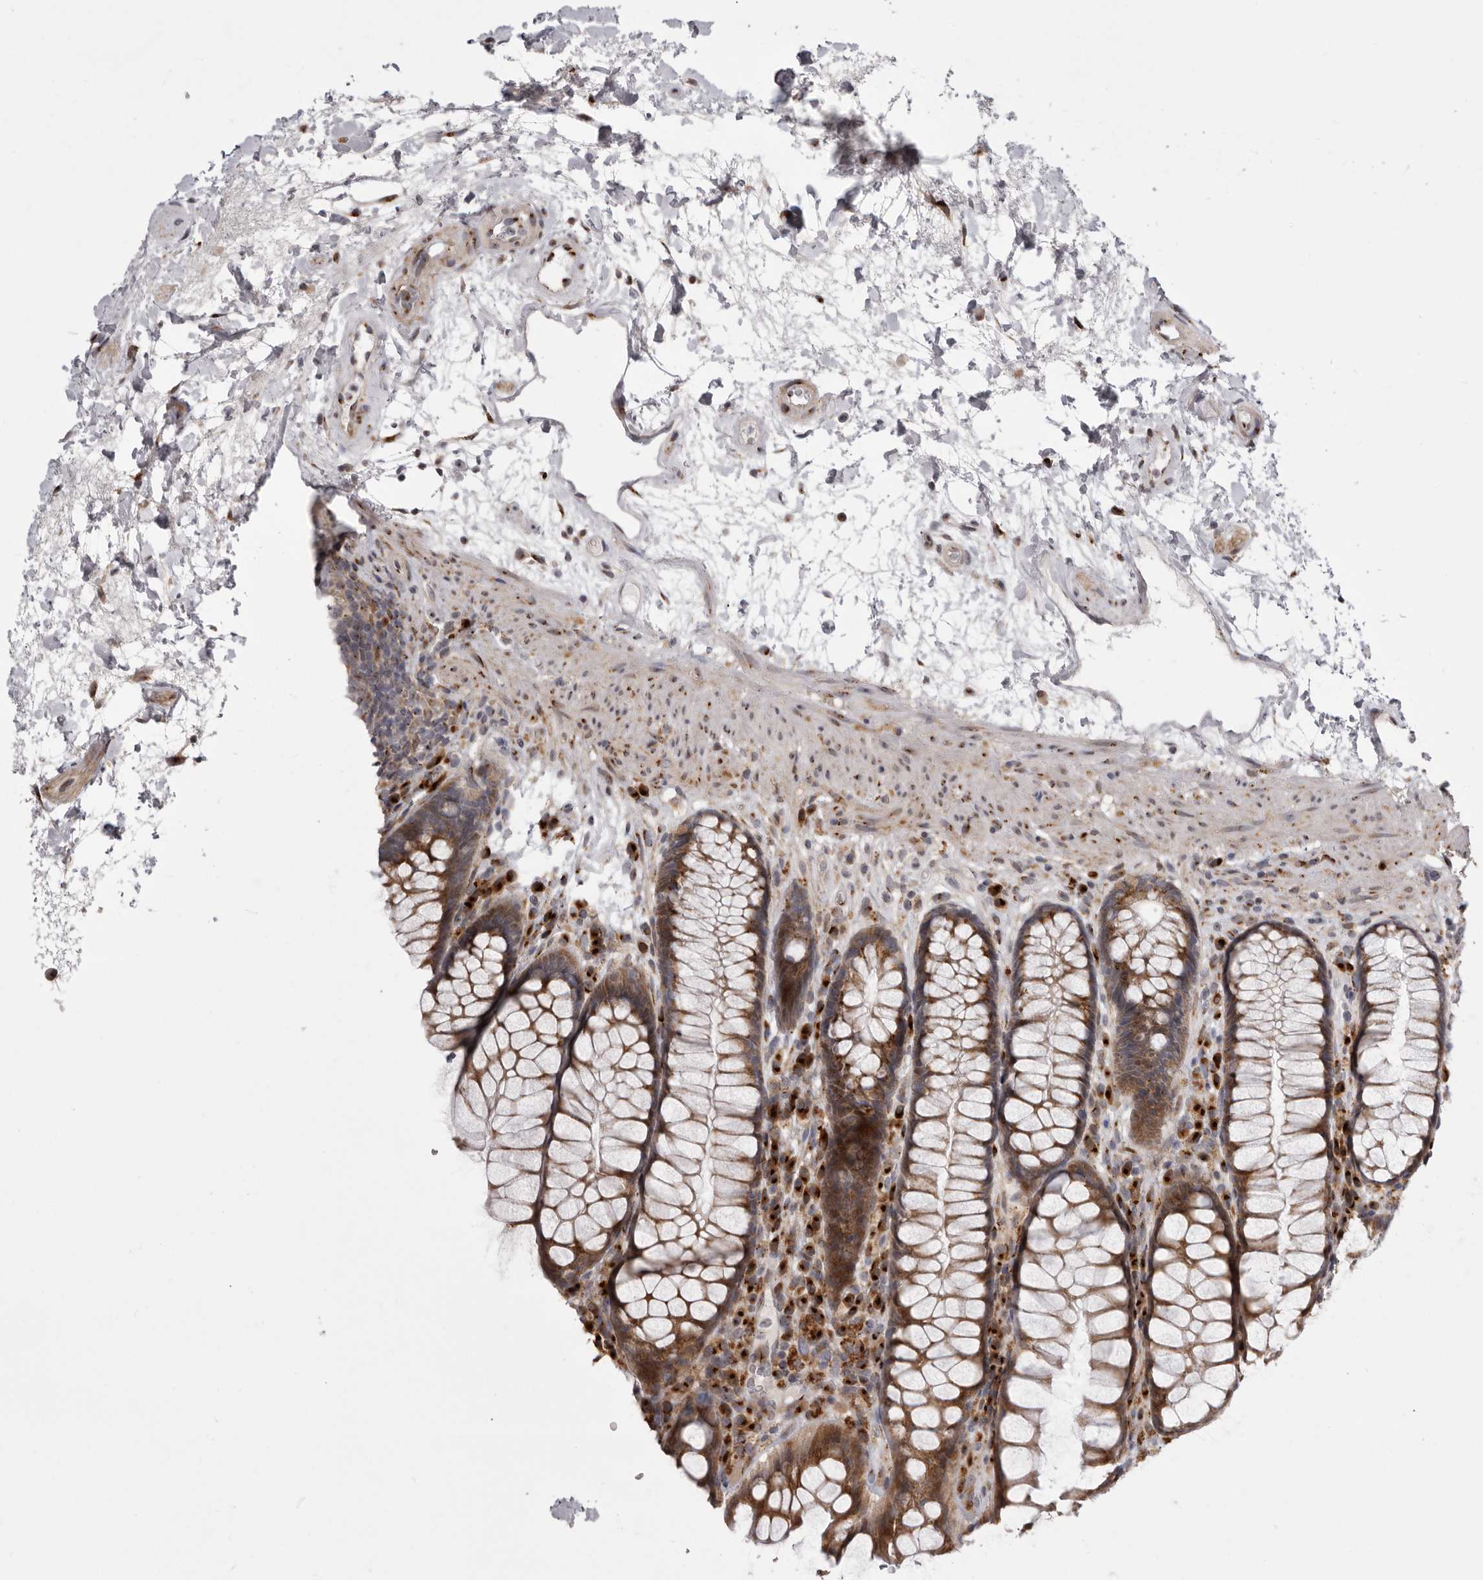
{"staining": {"intensity": "moderate", "quantity": ">75%", "location": "cytoplasmic/membranous"}, "tissue": "rectum", "cell_type": "Glandular cells", "image_type": "normal", "snomed": [{"axis": "morphology", "description": "Normal tissue, NOS"}, {"axis": "topography", "description": "Rectum"}], "caption": "Protein staining by IHC displays moderate cytoplasmic/membranous expression in approximately >75% of glandular cells in normal rectum.", "gene": "WDR47", "patient": {"sex": "male", "age": 64}}